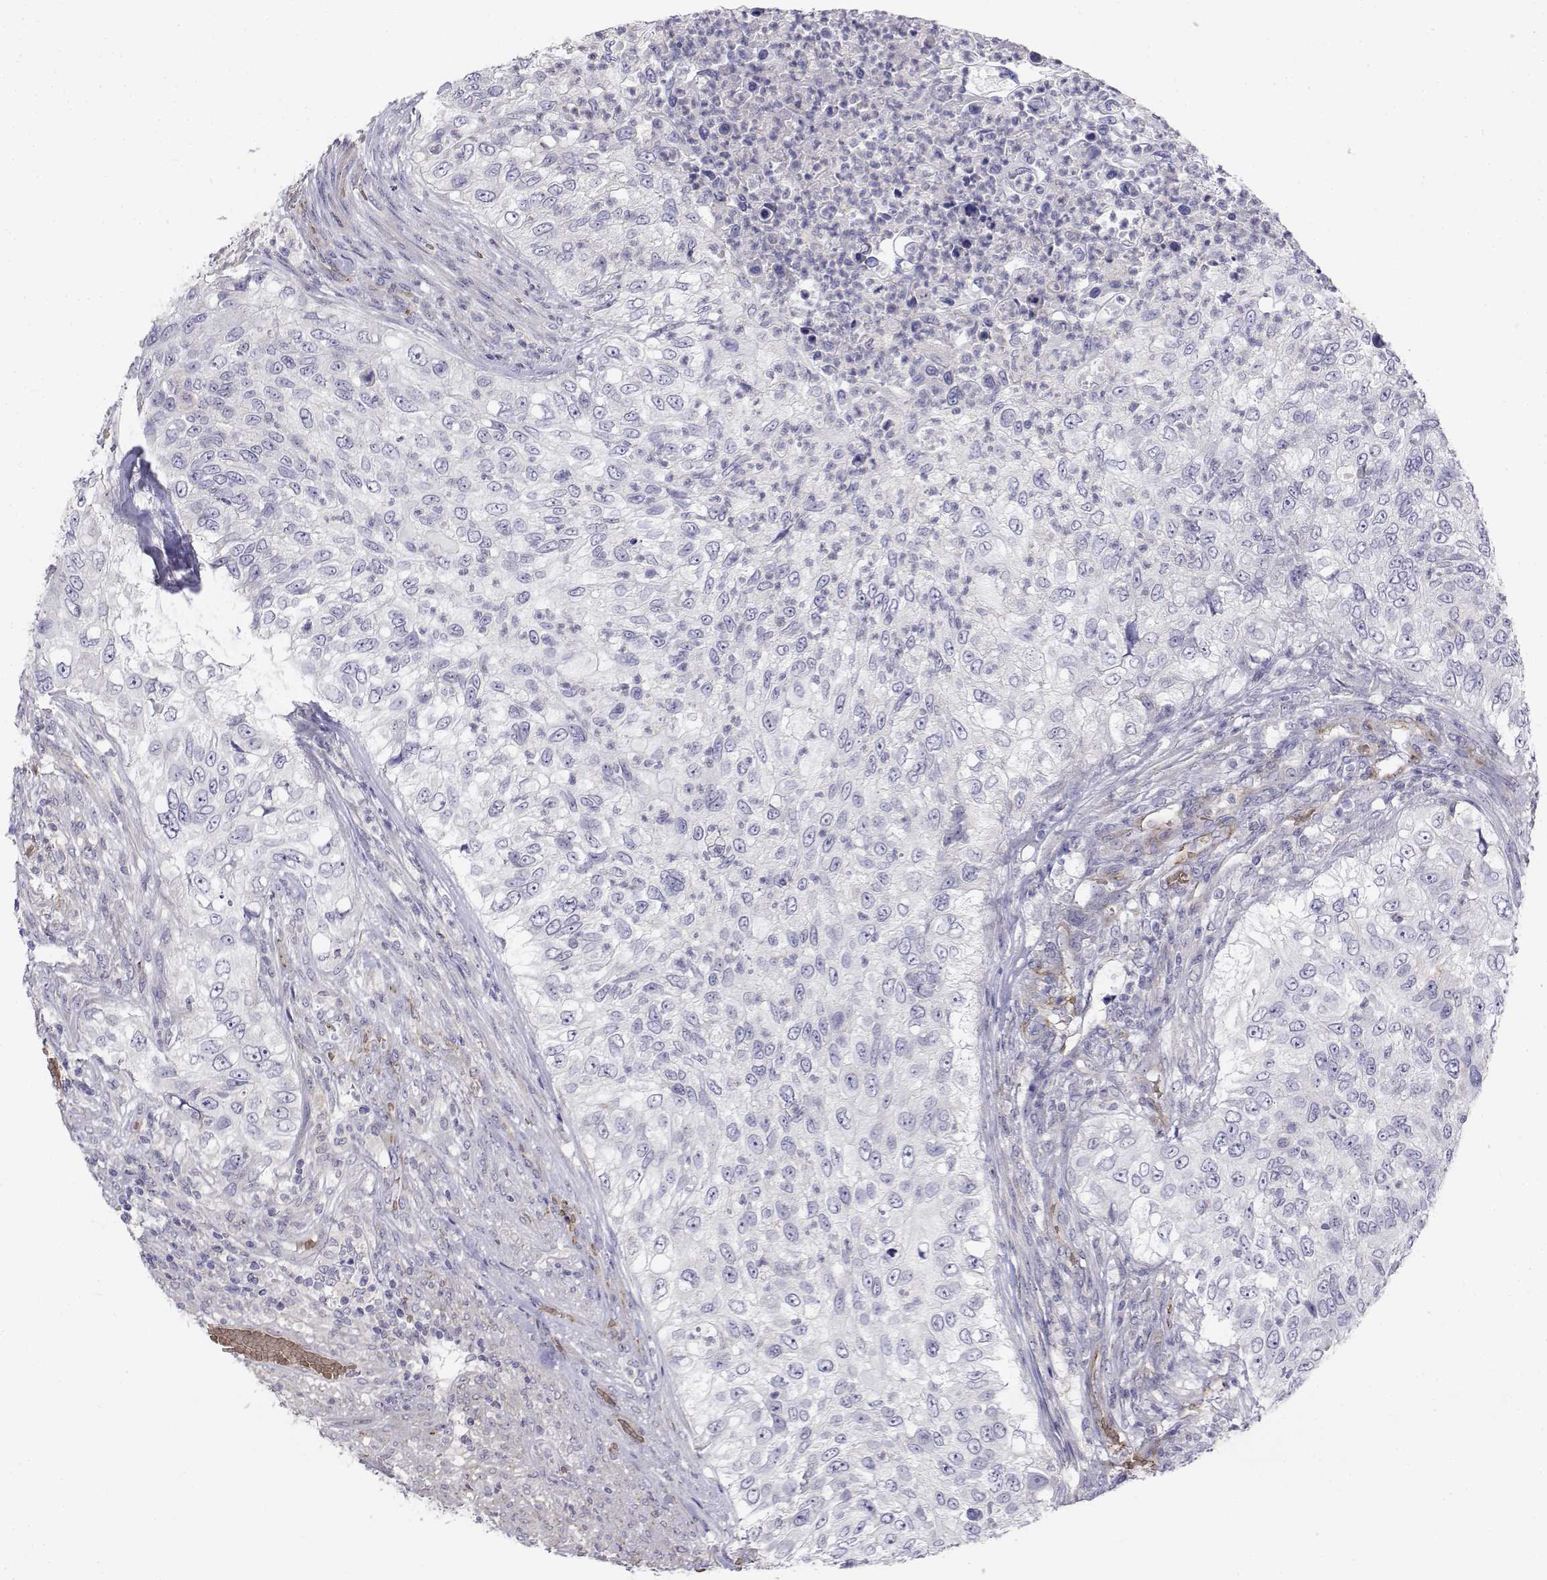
{"staining": {"intensity": "negative", "quantity": "none", "location": "none"}, "tissue": "urothelial cancer", "cell_type": "Tumor cells", "image_type": "cancer", "snomed": [{"axis": "morphology", "description": "Urothelial carcinoma, High grade"}, {"axis": "topography", "description": "Urinary bladder"}], "caption": "DAB (3,3'-diaminobenzidine) immunohistochemical staining of high-grade urothelial carcinoma demonstrates no significant expression in tumor cells.", "gene": "CADM1", "patient": {"sex": "female", "age": 60}}